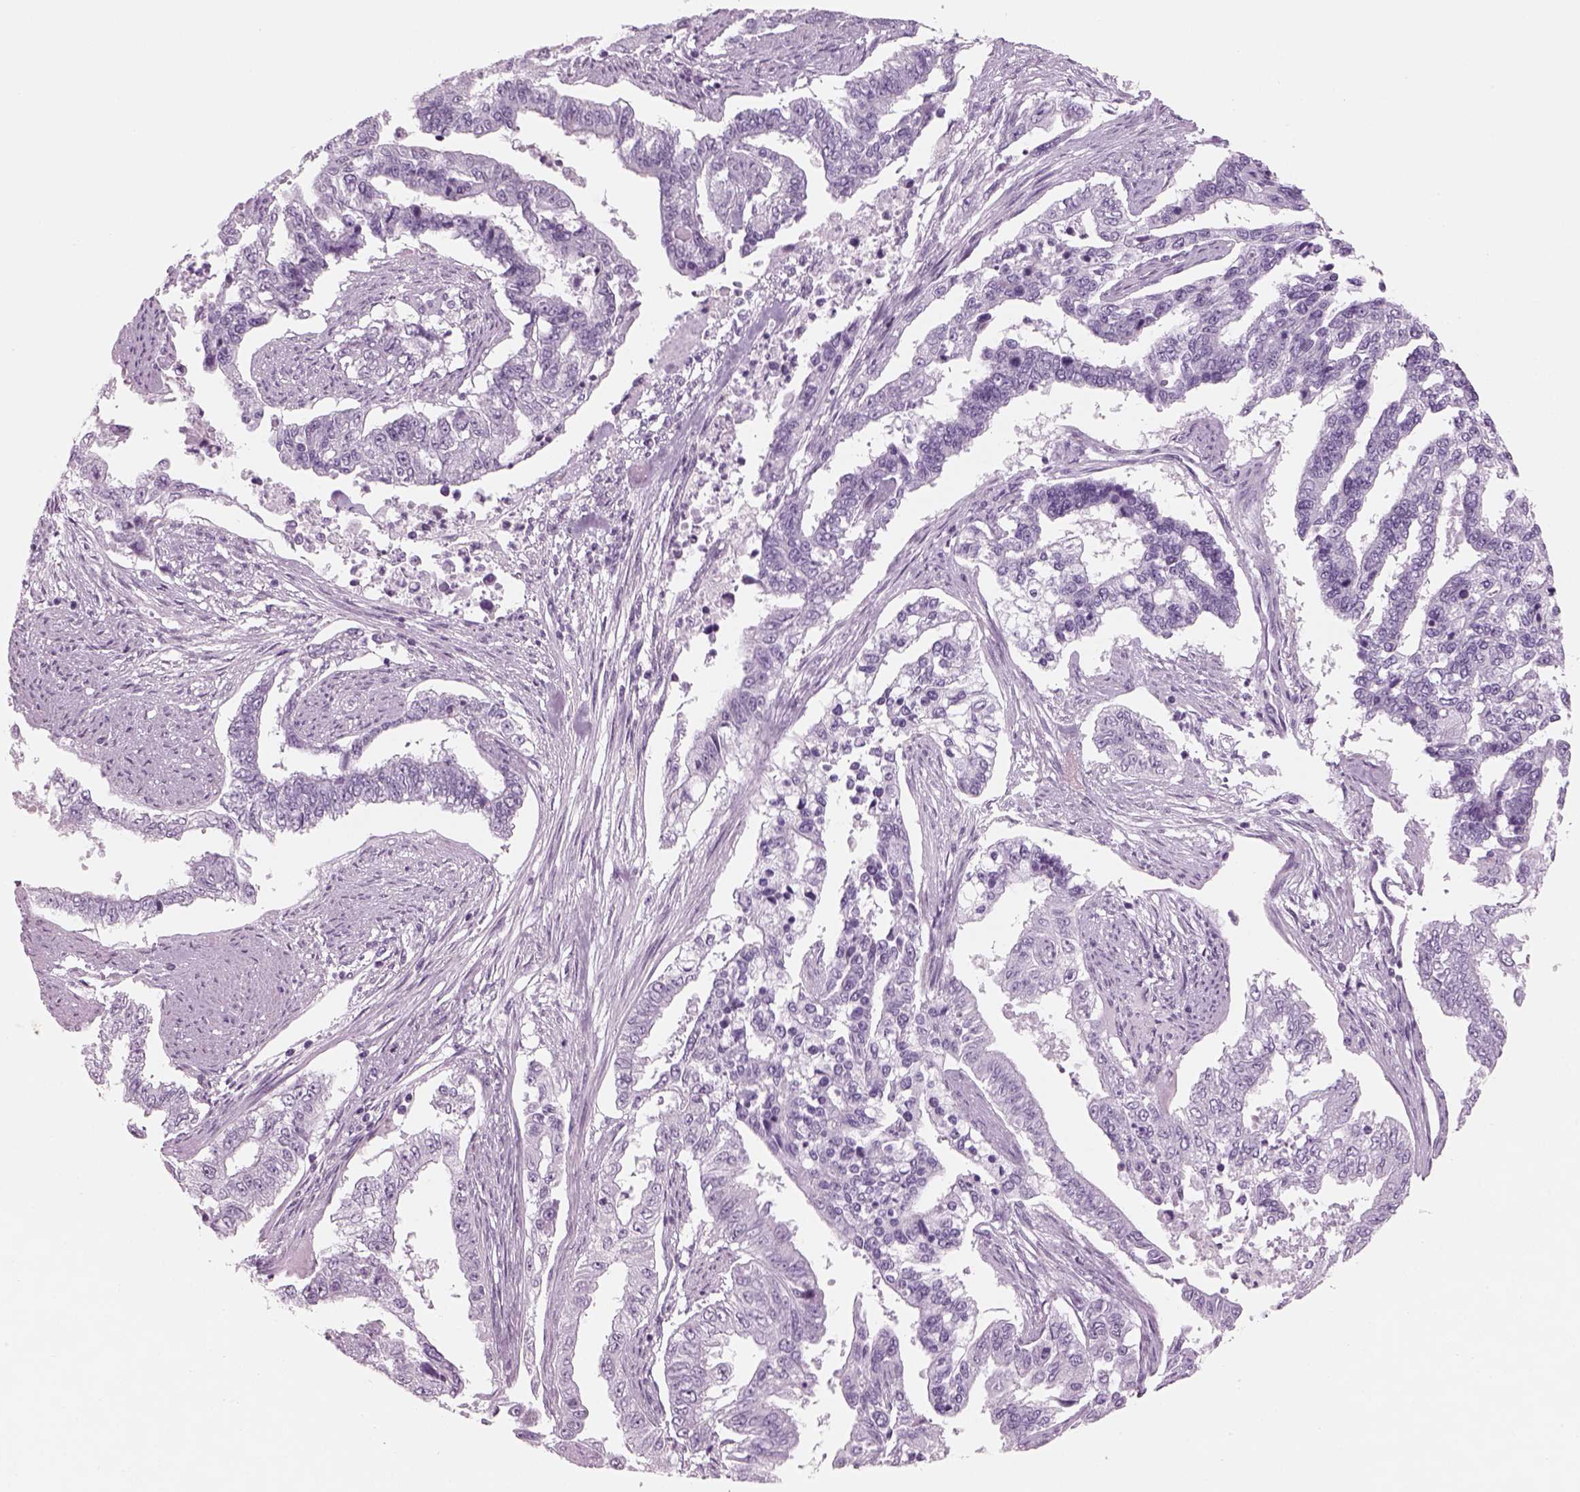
{"staining": {"intensity": "negative", "quantity": "none", "location": "none"}, "tissue": "endometrial cancer", "cell_type": "Tumor cells", "image_type": "cancer", "snomed": [{"axis": "morphology", "description": "Adenocarcinoma, NOS"}, {"axis": "topography", "description": "Uterus"}], "caption": "There is no significant staining in tumor cells of endometrial cancer (adenocarcinoma).", "gene": "PABPC1L2B", "patient": {"sex": "female", "age": 59}}